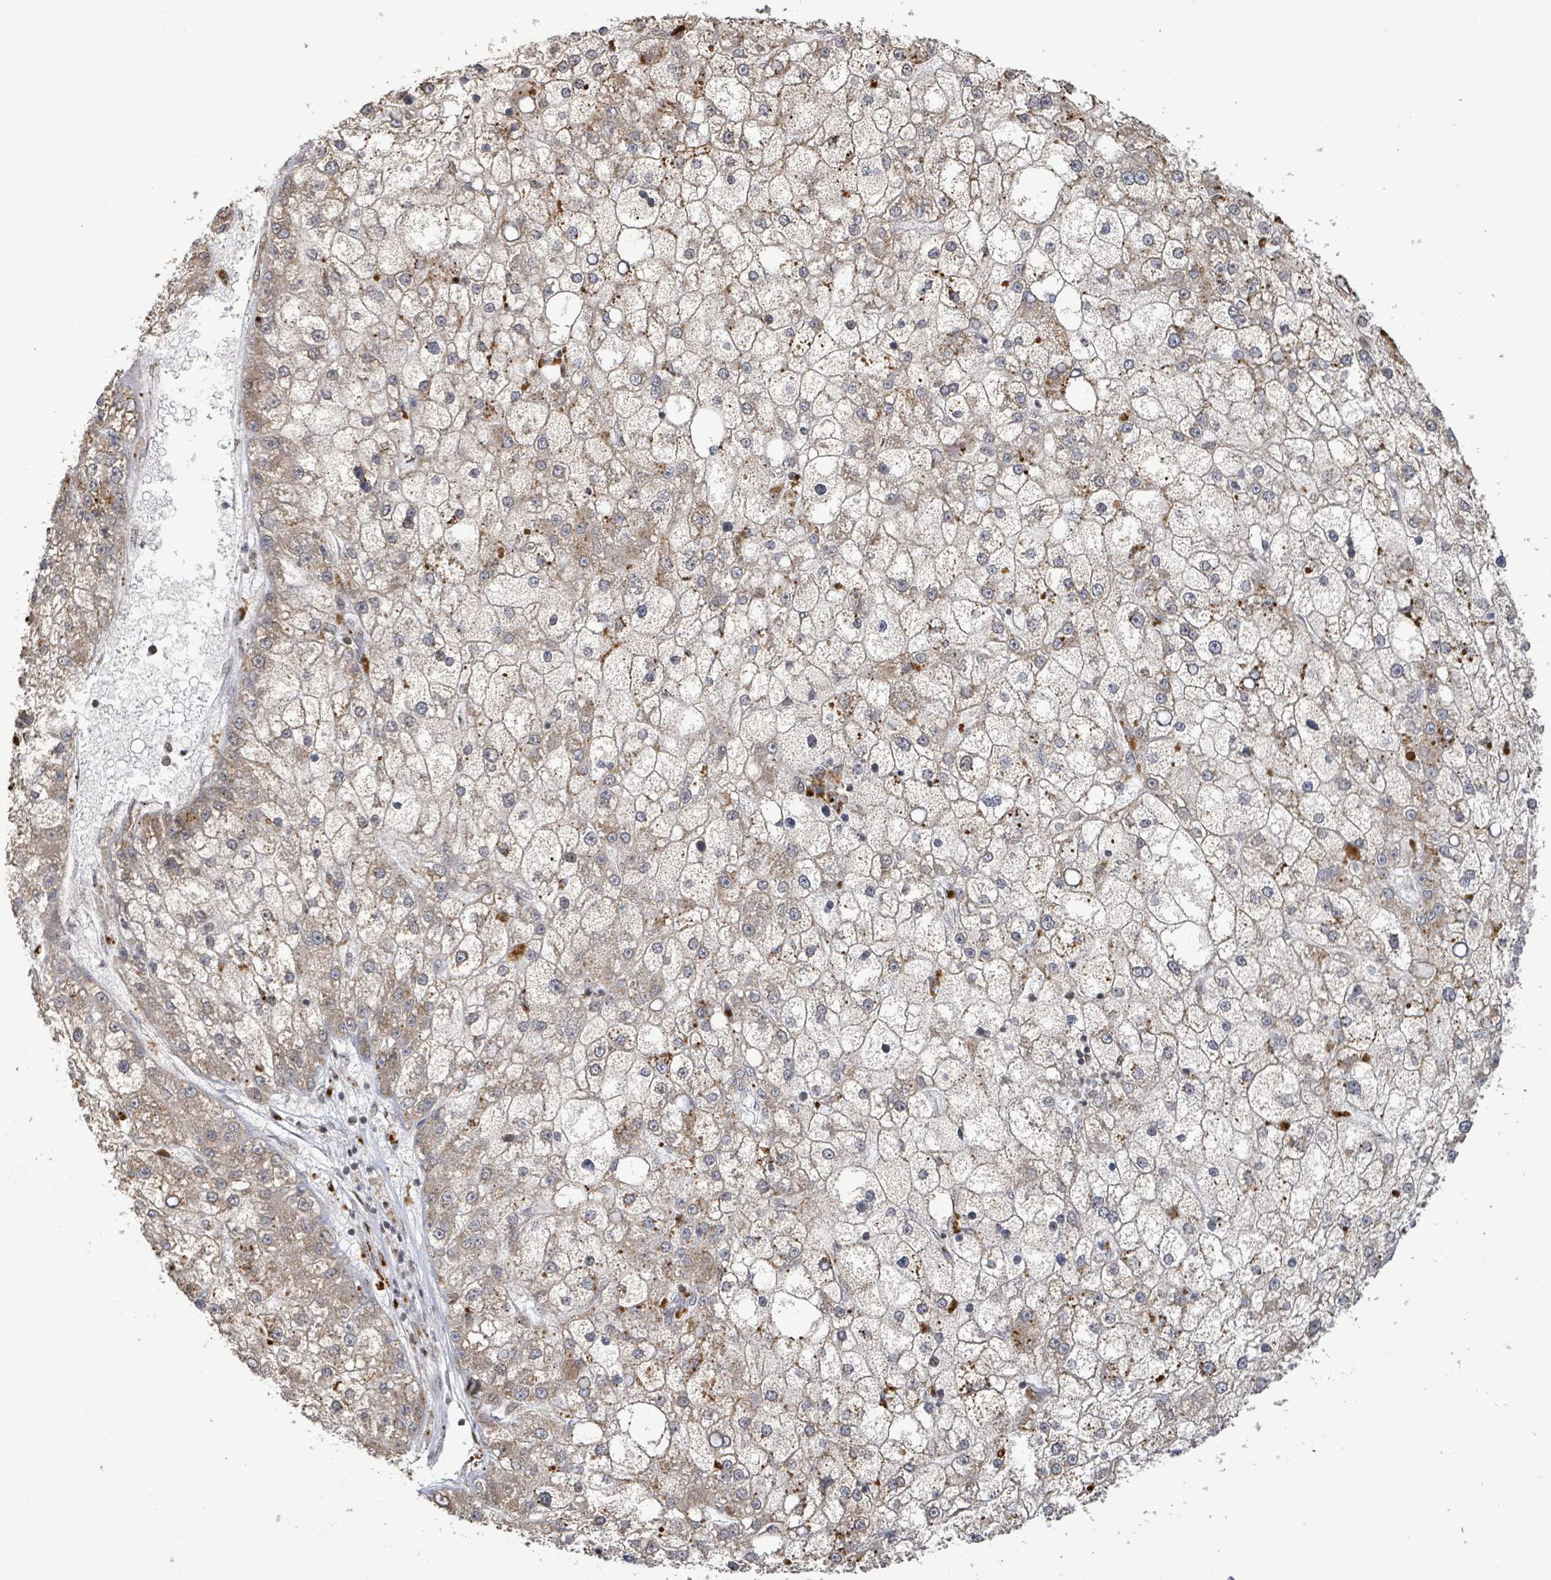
{"staining": {"intensity": "weak", "quantity": "25%-75%", "location": "cytoplasmic/membranous"}, "tissue": "liver cancer", "cell_type": "Tumor cells", "image_type": "cancer", "snomed": [{"axis": "morphology", "description": "Carcinoma, Hepatocellular, NOS"}, {"axis": "topography", "description": "Liver"}], "caption": "A micrograph showing weak cytoplasmic/membranous expression in approximately 25%-75% of tumor cells in liver hepatocellular carcinoma, as visualized by brown immunohistochemical staining.", "gene": "SBF2", "patient": {"sex": "male", "age": 67}}